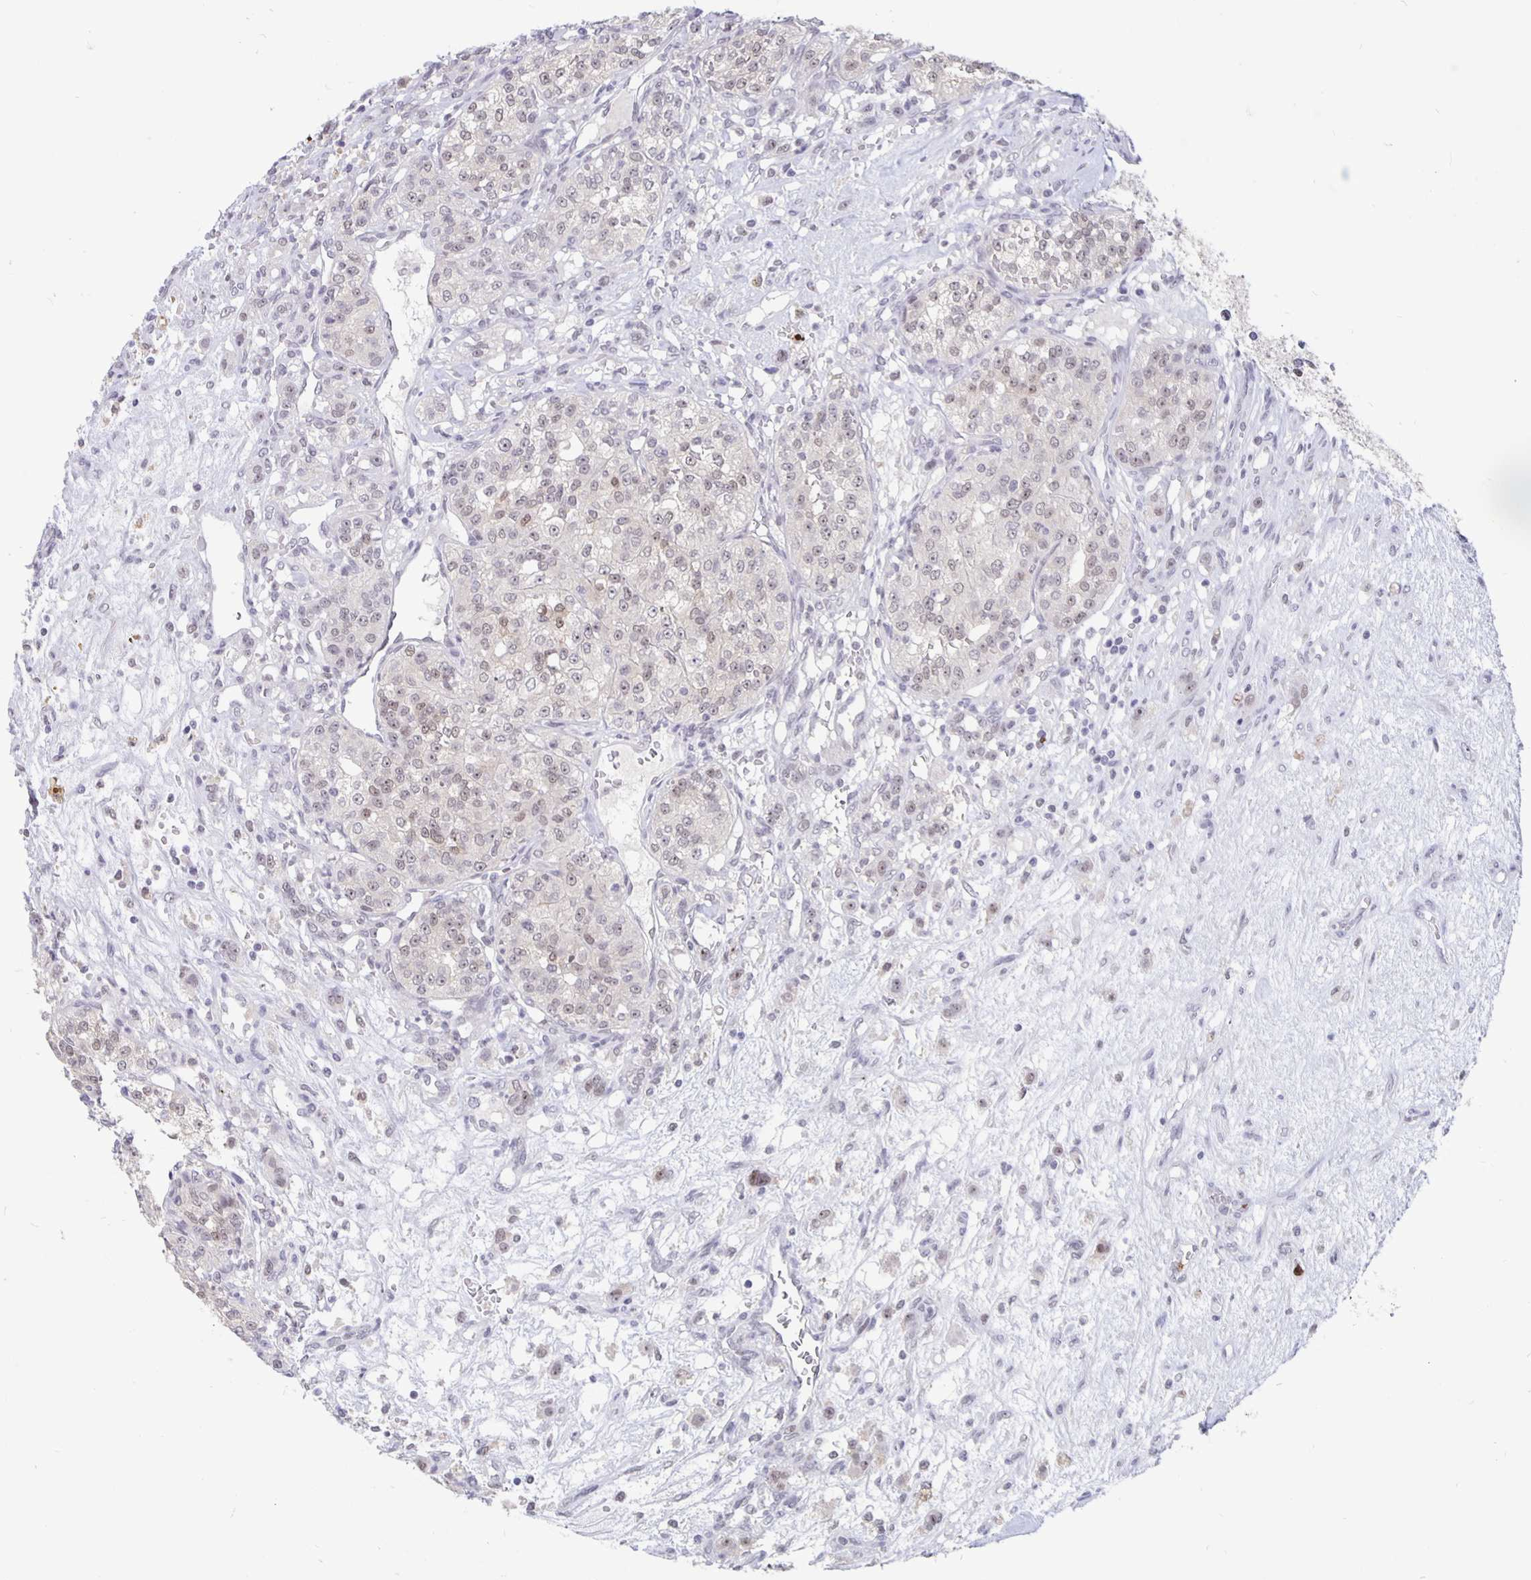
{"staining": {"intensity": "weak", "quantity": "<25%", "location": "nuclear"}, "tissue": "renal cancer", "cell_type": "Tumor cells", "image_type": "cancer", "snomed": [{"axis": "morphology", "description": "Adenocarcinoma, NOS"}, {"axis": "topography", "description": "Kidney"}], "caption": "This is an IHC photomicrograph of adenocarcinoma (renal). There is no expression in tumor cells.", "gene": "ZNF691", "patient": {"sex": "female", "age": 63}}